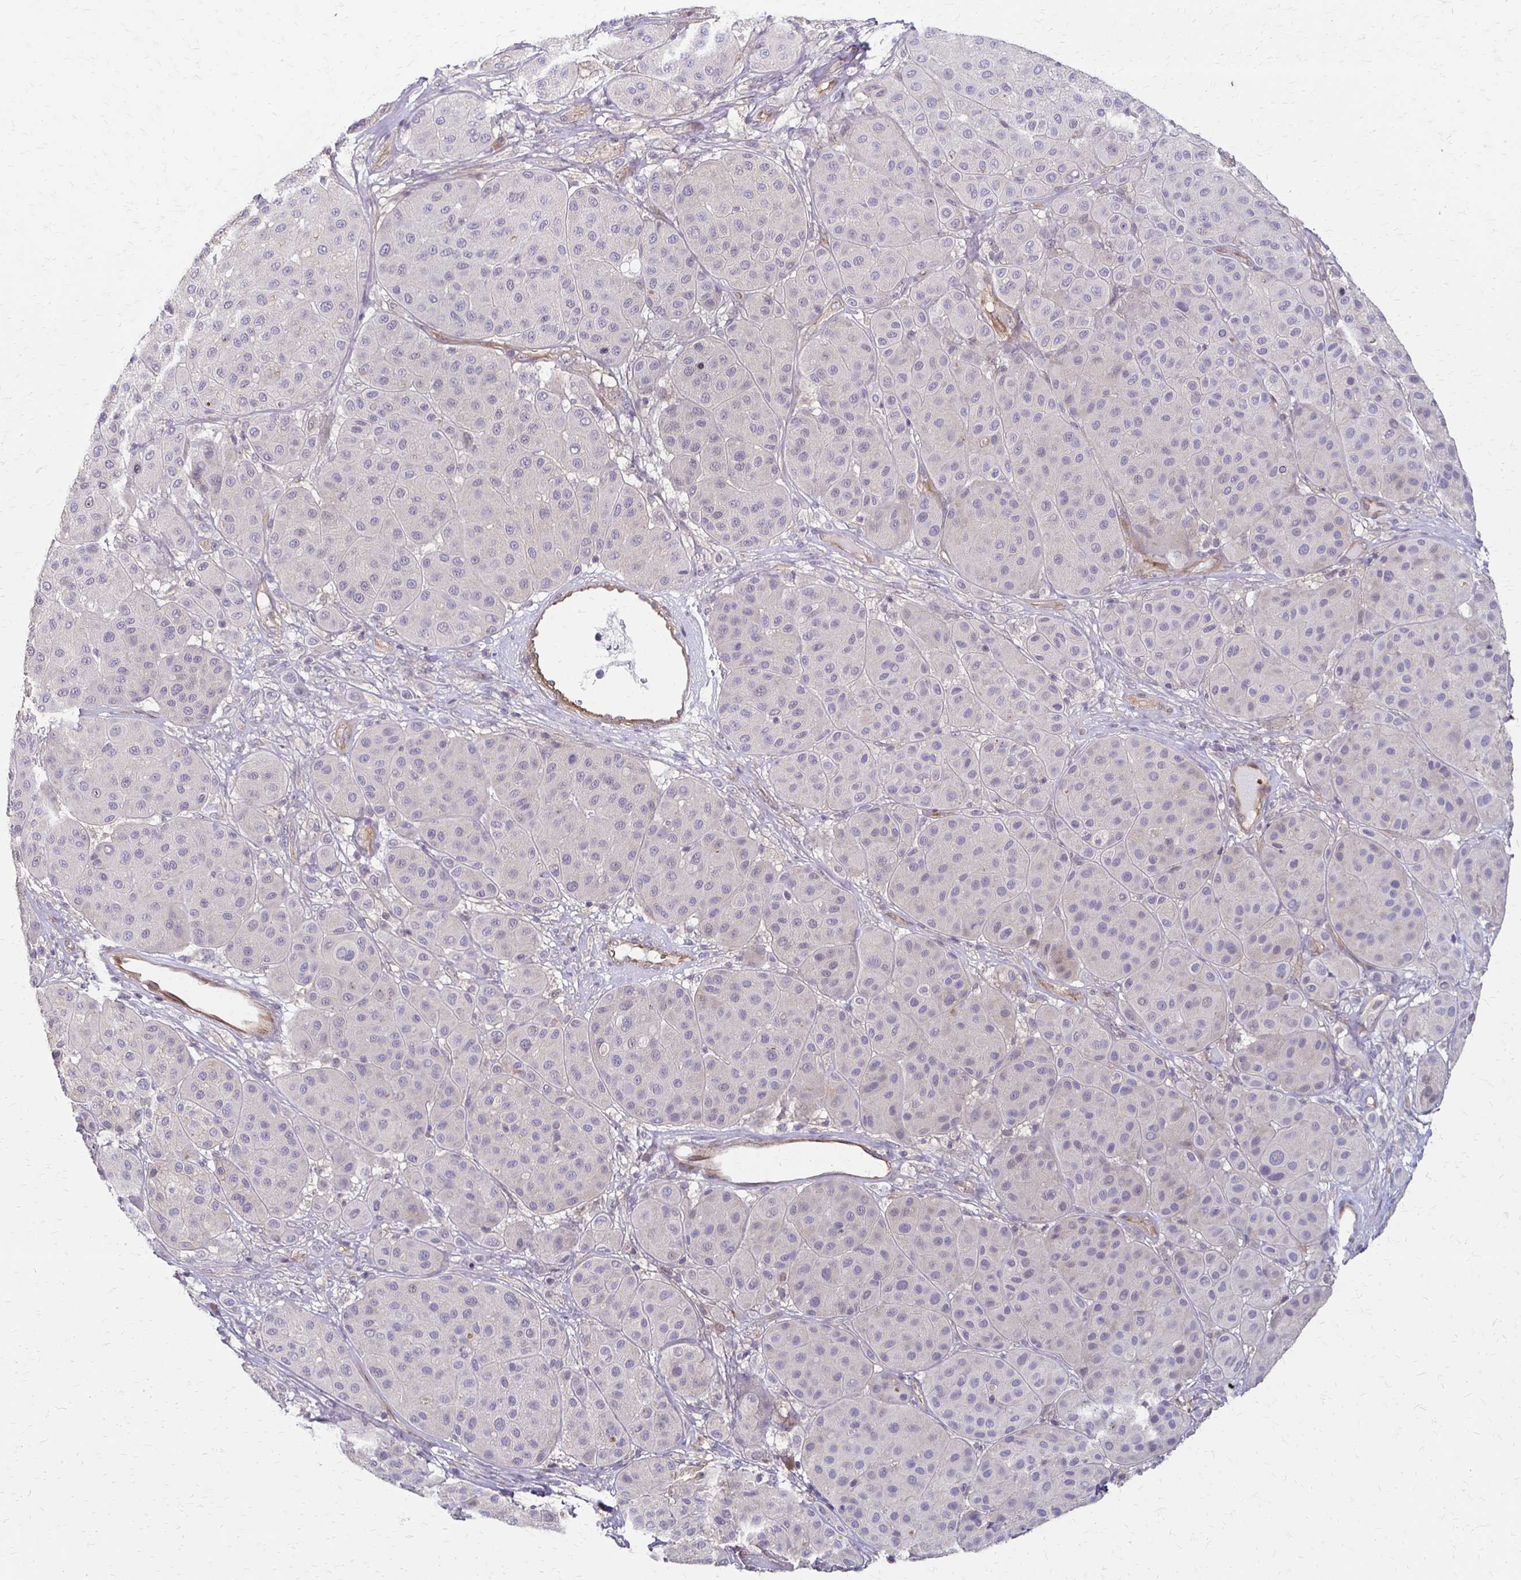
{"staining": {"intensity": "negative", "quantity": "none", "location": "none"}, "tissue": "melanoma", "cell_type": "Tumor cells", "image_type": "cancer", "snomed": [{"axis": "morphology", "description": "Malignant melanoma, Metastatic site"}, {"axis": "topography", "description": "Smooth muscle"}], "caption": "Immunohistochemical staining of melanoma exhibits no significant staining in tumor cells.", "gene": "CFL2", "patient": {"sex": "male", "age": 41}}